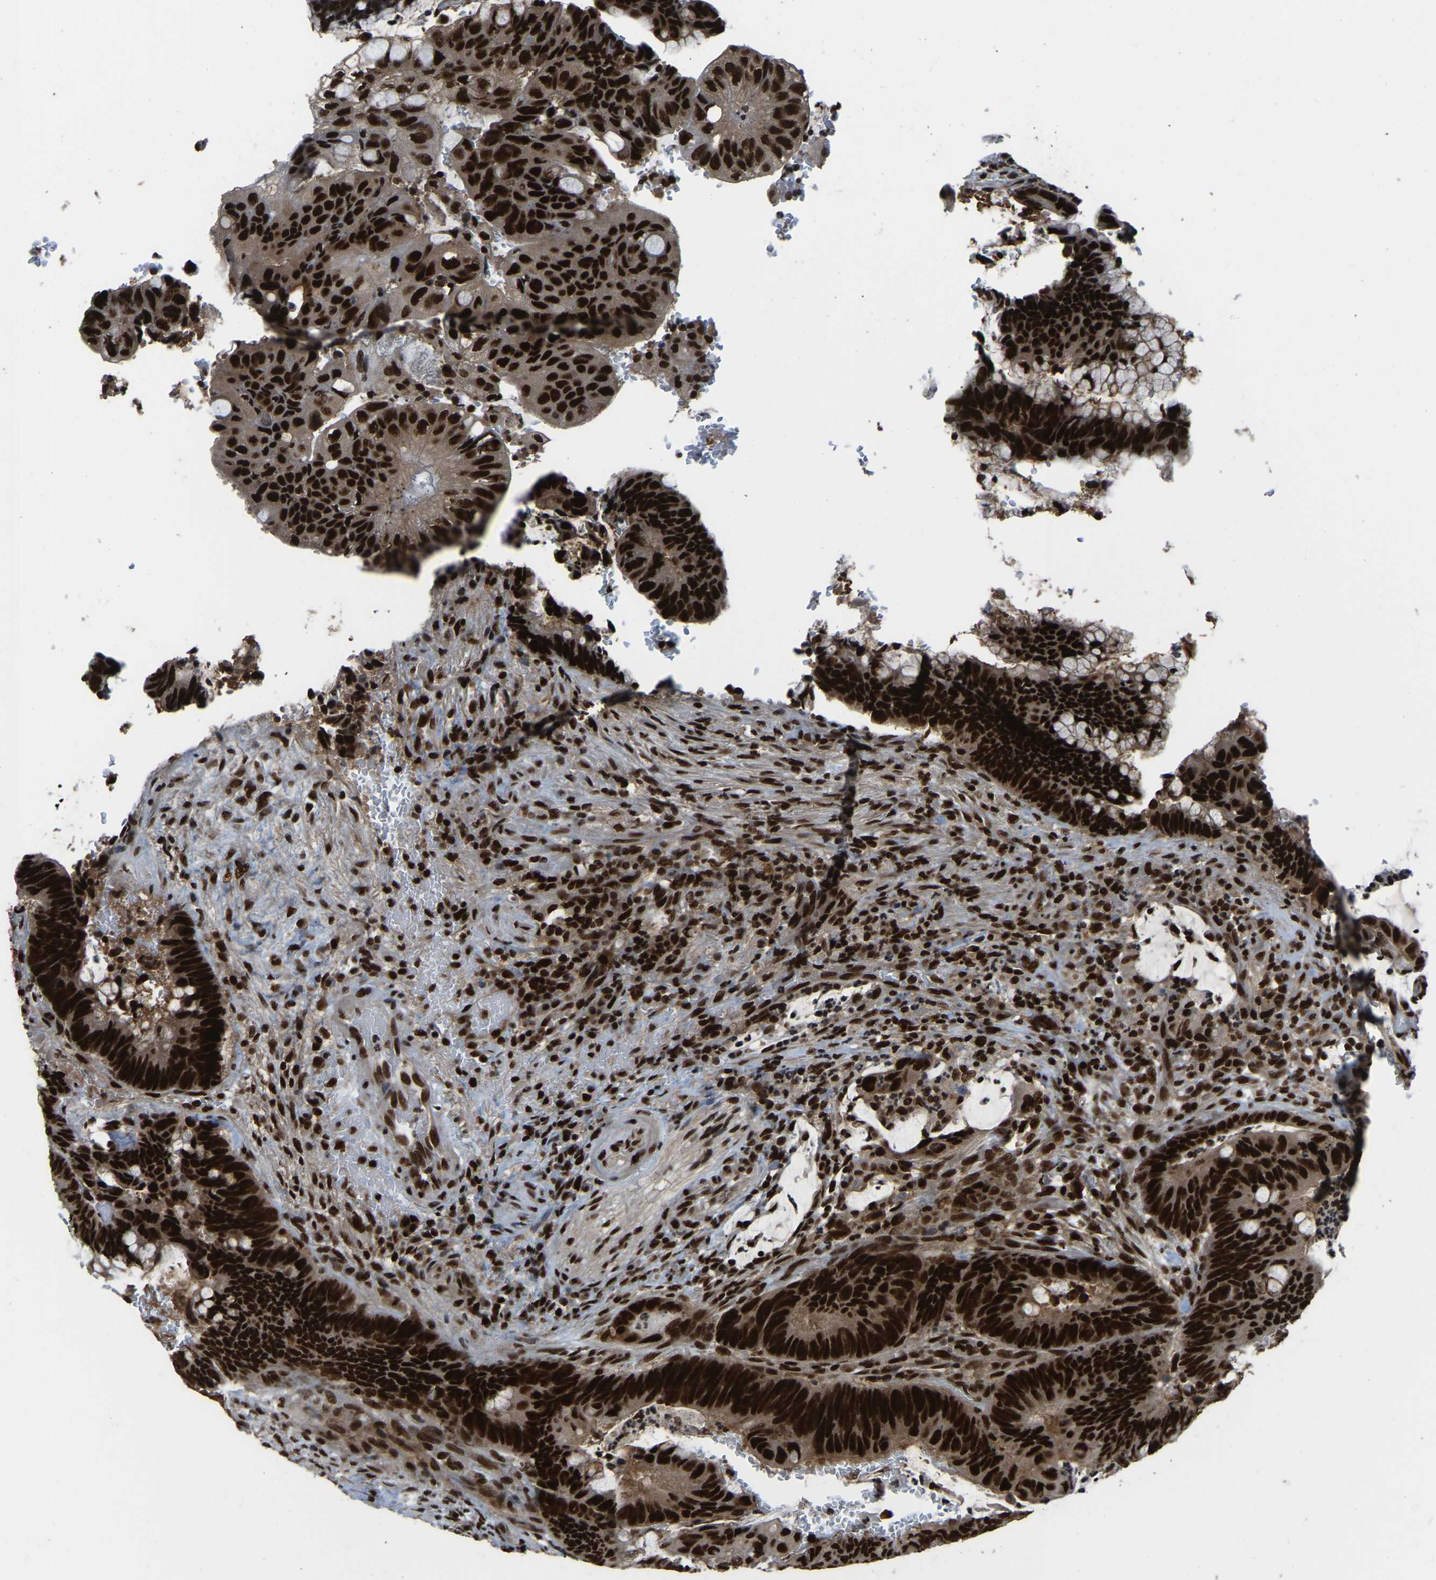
{"staining": {"intensity": "strong", "quantity": ">75%", "location": "nuclear"}, "tissue": "colorectal cancer", "cell_type": "Tumor cells", "image_type": "cancer", "snomed": [{"axis": "morphology", "description": "Normal tissue, NOS"}, {"axis": "morphology", "description": "Adenocarcinoma, NOS"}, {"axis": "topography", "description": "Rectum"}, {"axis": "topography", "description": "Peripheral nerve tissue"}], "caption": "High-power microscopy captured an IHC micrograph of colorectal cancer, revealing strong nuclear expression in about >75% of tumor cells. (DAB IHC with brightfield microscopy, high magnification).", "gene": "TBL1XR1", "patient": {"sex": "male", "age": 92}}